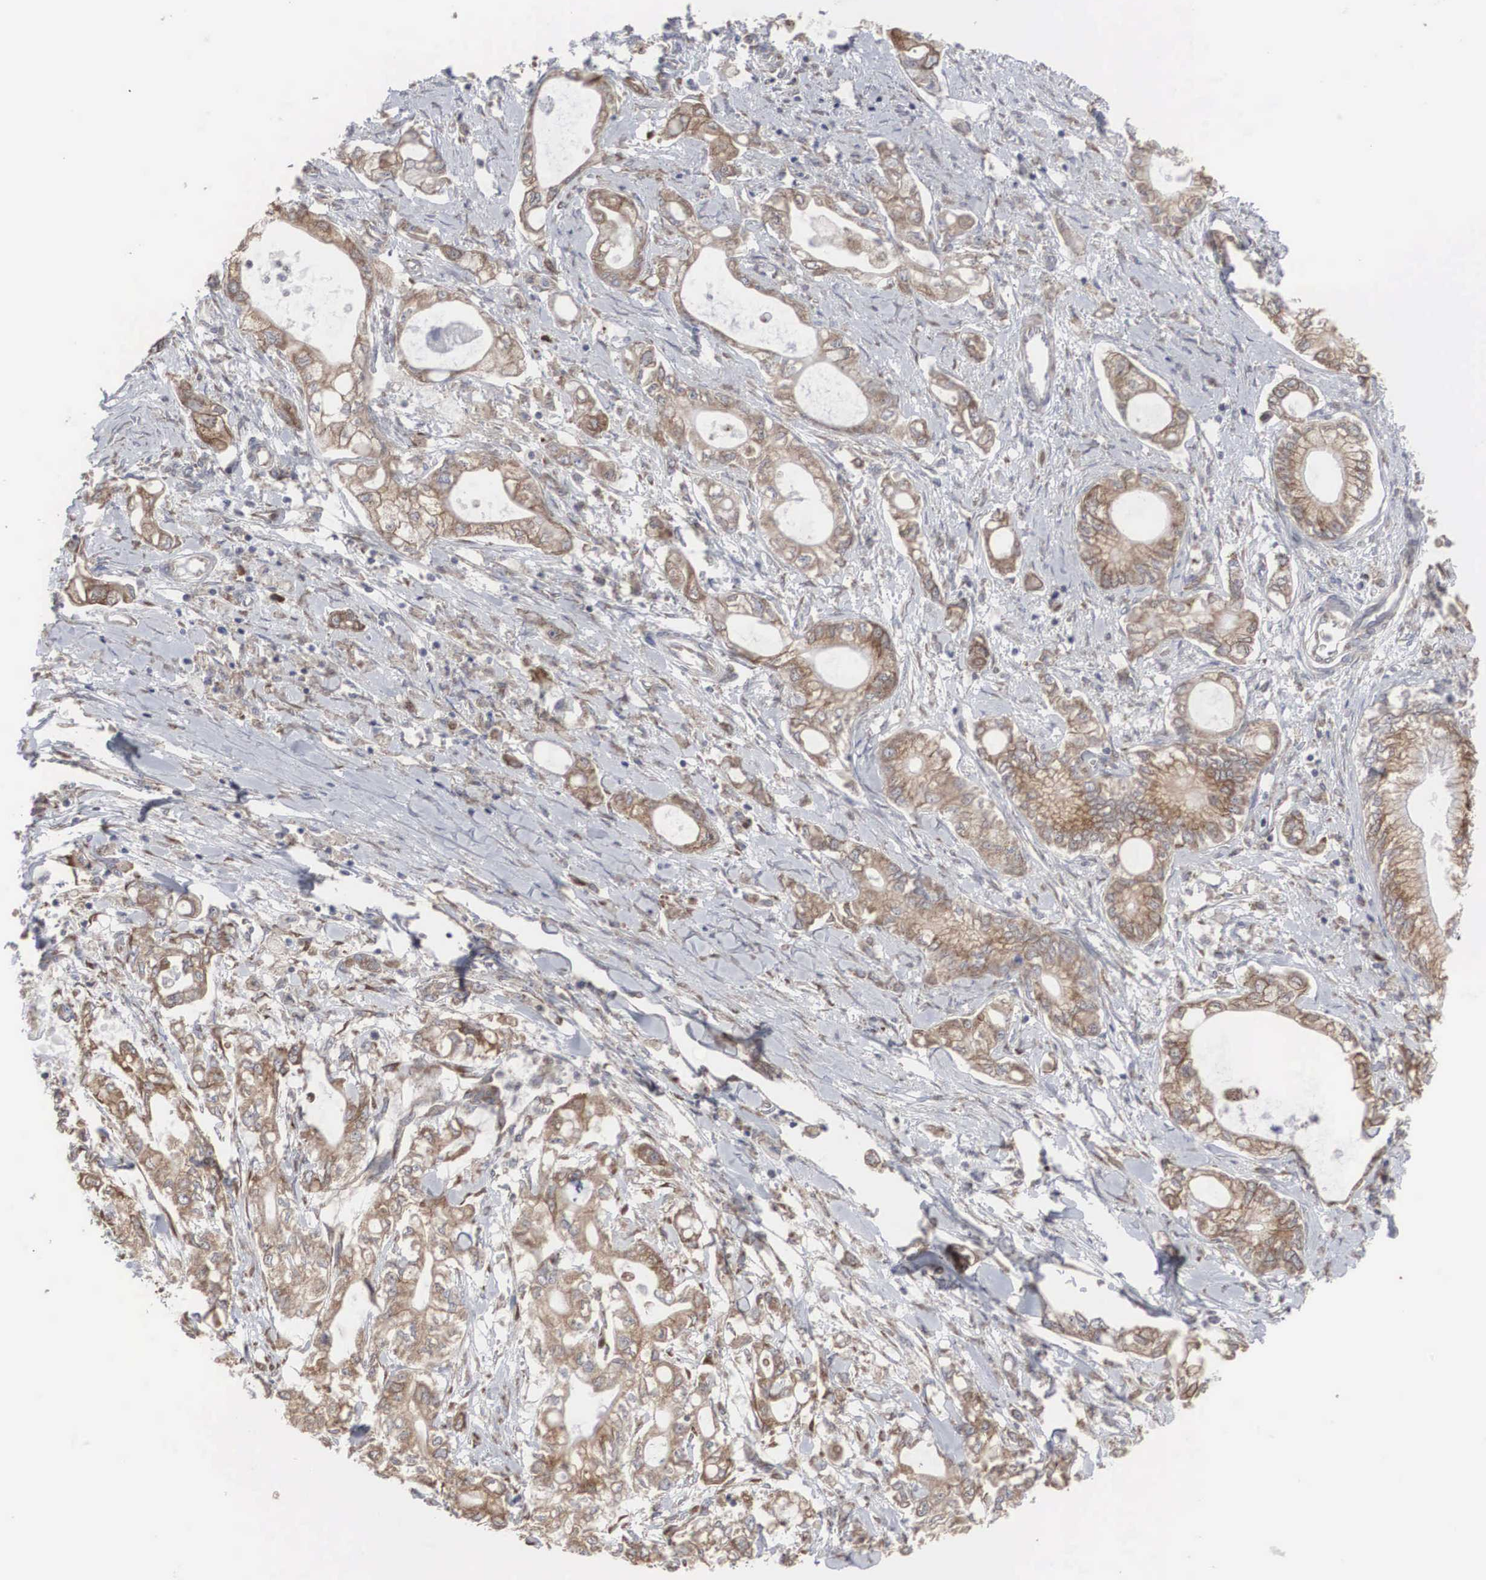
{"staining": {"intensity": "moderate", "quantity": ">75%", "location": "cytoplasmic/membranous"}, "tissue": "pancreatic cancer", "cell_type": "Tumor cells", "image_type": "cancer", "snomed": [{"axis": "morphology", "description": "Adenocarcinoma, NOS"}, {"axis": "topography", "description": "Pancreas"}], "caption": "Adenocarcinoma (pancreatic) tissue exhibits moderate cytoplasmic/membranous positivity in about >75% of tumor cells", "gene": "MIA2", "patient": {"sex": "male", "age": 79}}